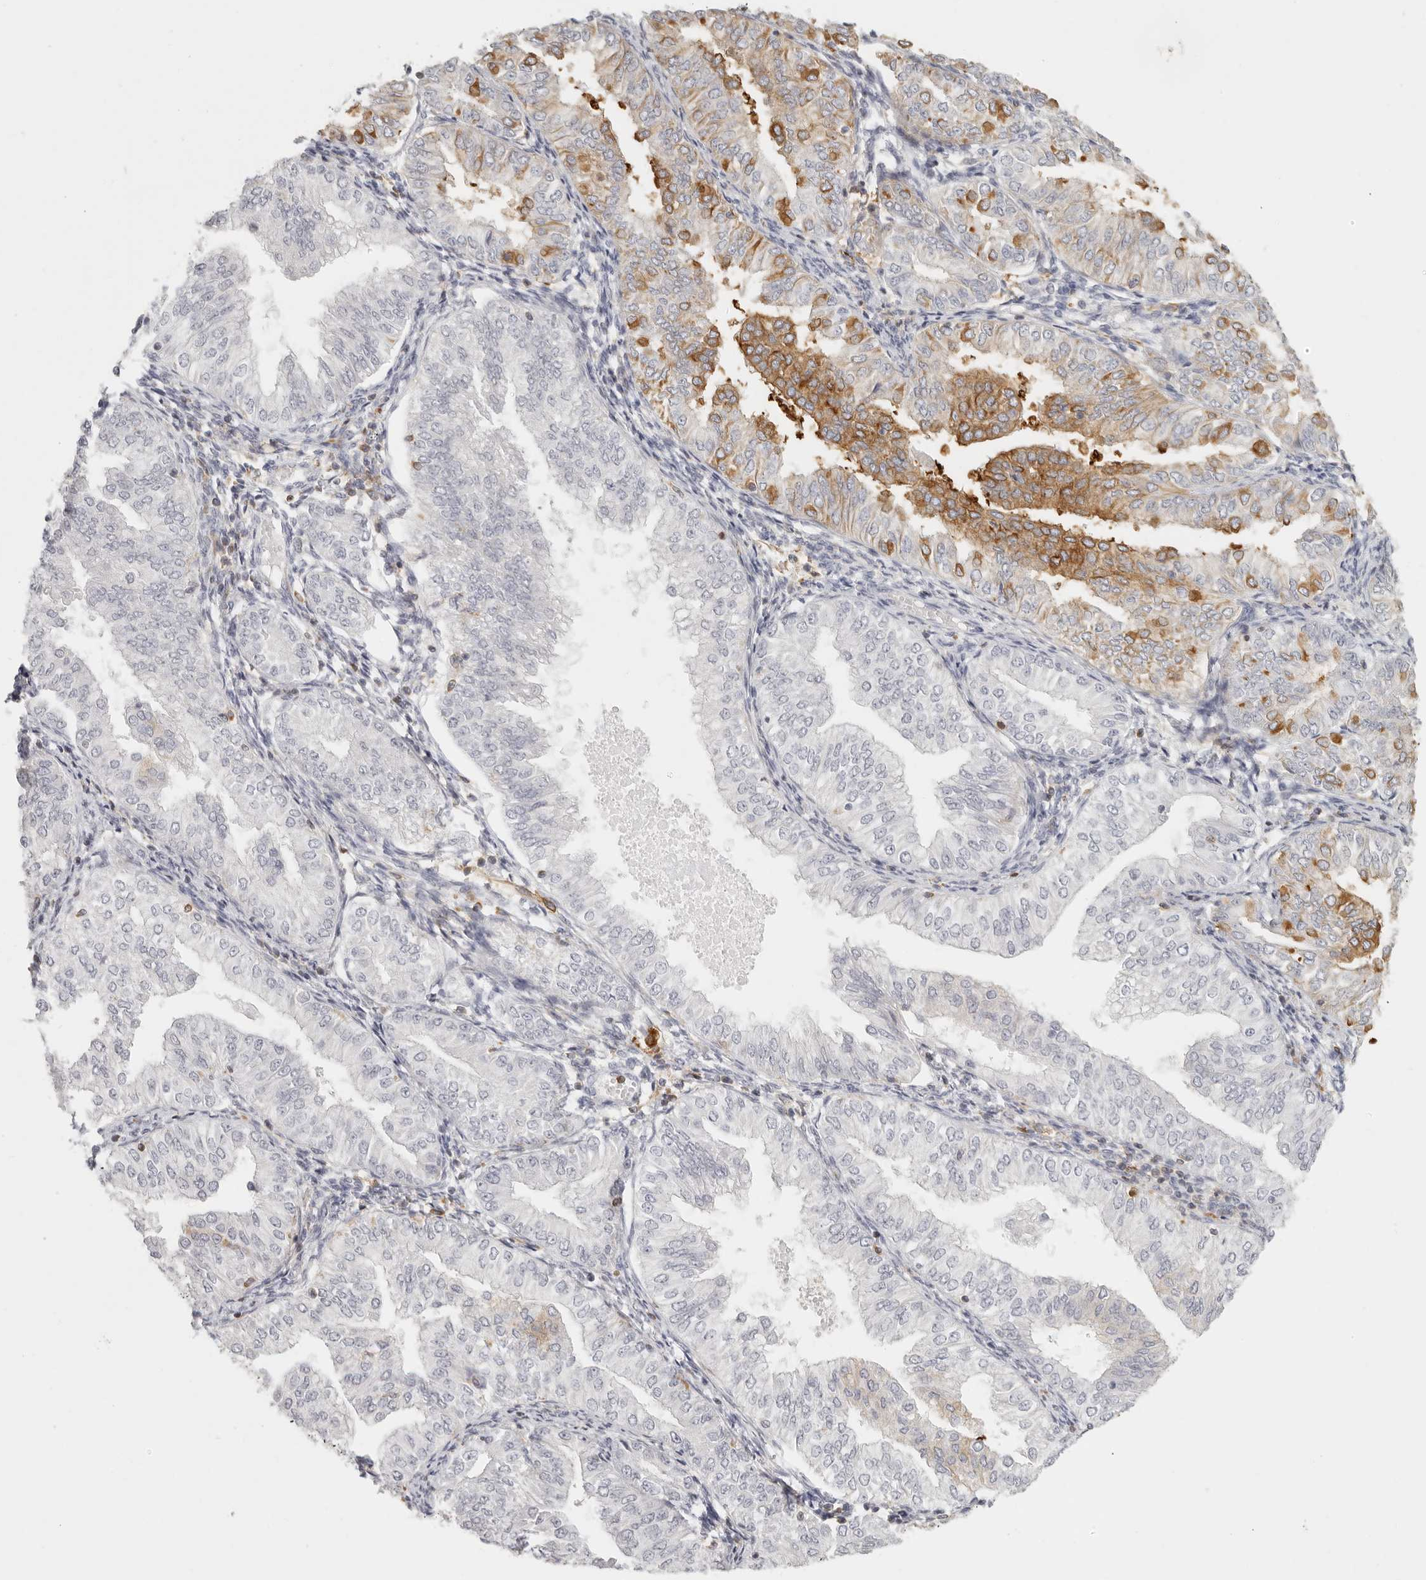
{"staining": {"intensity": "moderate", "quantity": "<25%", "location": "cytoplasmic/membranous"}, "tissue": "endometrial cancer", "cell_type": "Tumor cells", "image_type": "cancer", "snomed": [{"axis": "morphology", "description": "Normal tissue, NOS"}, {"axis": "morphology", "description": "Adenocarcinoma, NOS"}, {"axis": "topography", "description": "Endometrium"}], "caption": "Approximately <25% of tumor cells in endometrial cancer (adenocarcinoma) show moderate cytoplasmic/membranous protein expression as visualized by brown immunohistochemical staining.", "gene": "NIBAN1", "patient": {"sex": "female", "age": 53}}